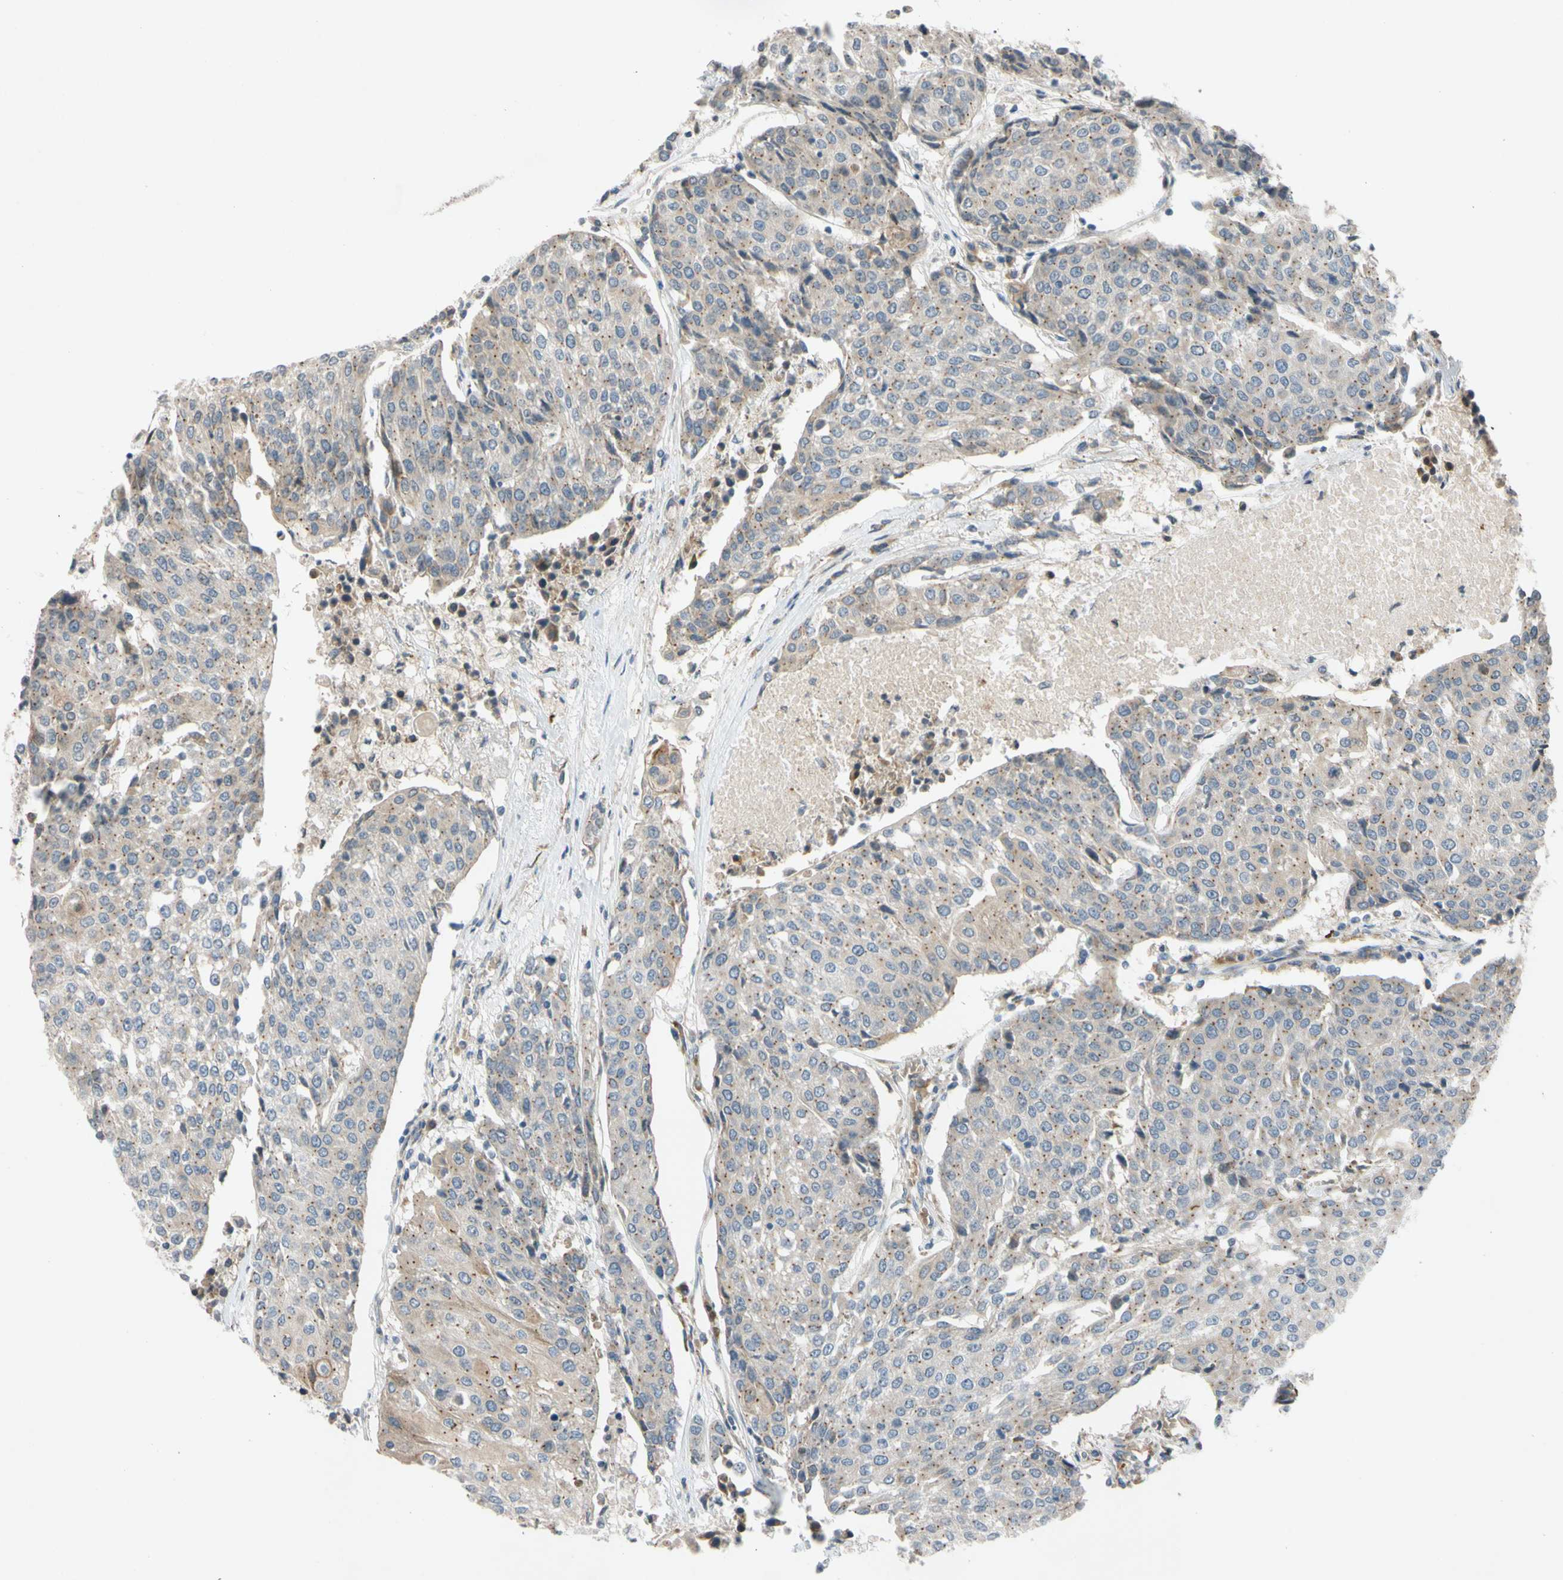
{"staining": {"intensity": "moderate", "quantity": ">75%", "location": "cytoplasmic/membranous"}, "tissue": "urothelial cancer", "cell_type": "Tumor cells", "image_type": "cancer", "snomed": [{"axis": "morphology", "description": "Urothelial carcinoma, High grade"}, {"axis": "topography", "description": "Urinary bladder"}], "caption": "Protein expression analysis of urothelial cancer exhibits moderate cytoplasmic/membranous expression in approximately >75% of tumor cells. The protein is stained brown, and the nuclei are stained in blue (DAB (3,3'-diaminobenzidine) IHC with brightfield microscopy, high magnification).", "gene": "ADD2", "patient": {"sex": "female", "age": 85}}